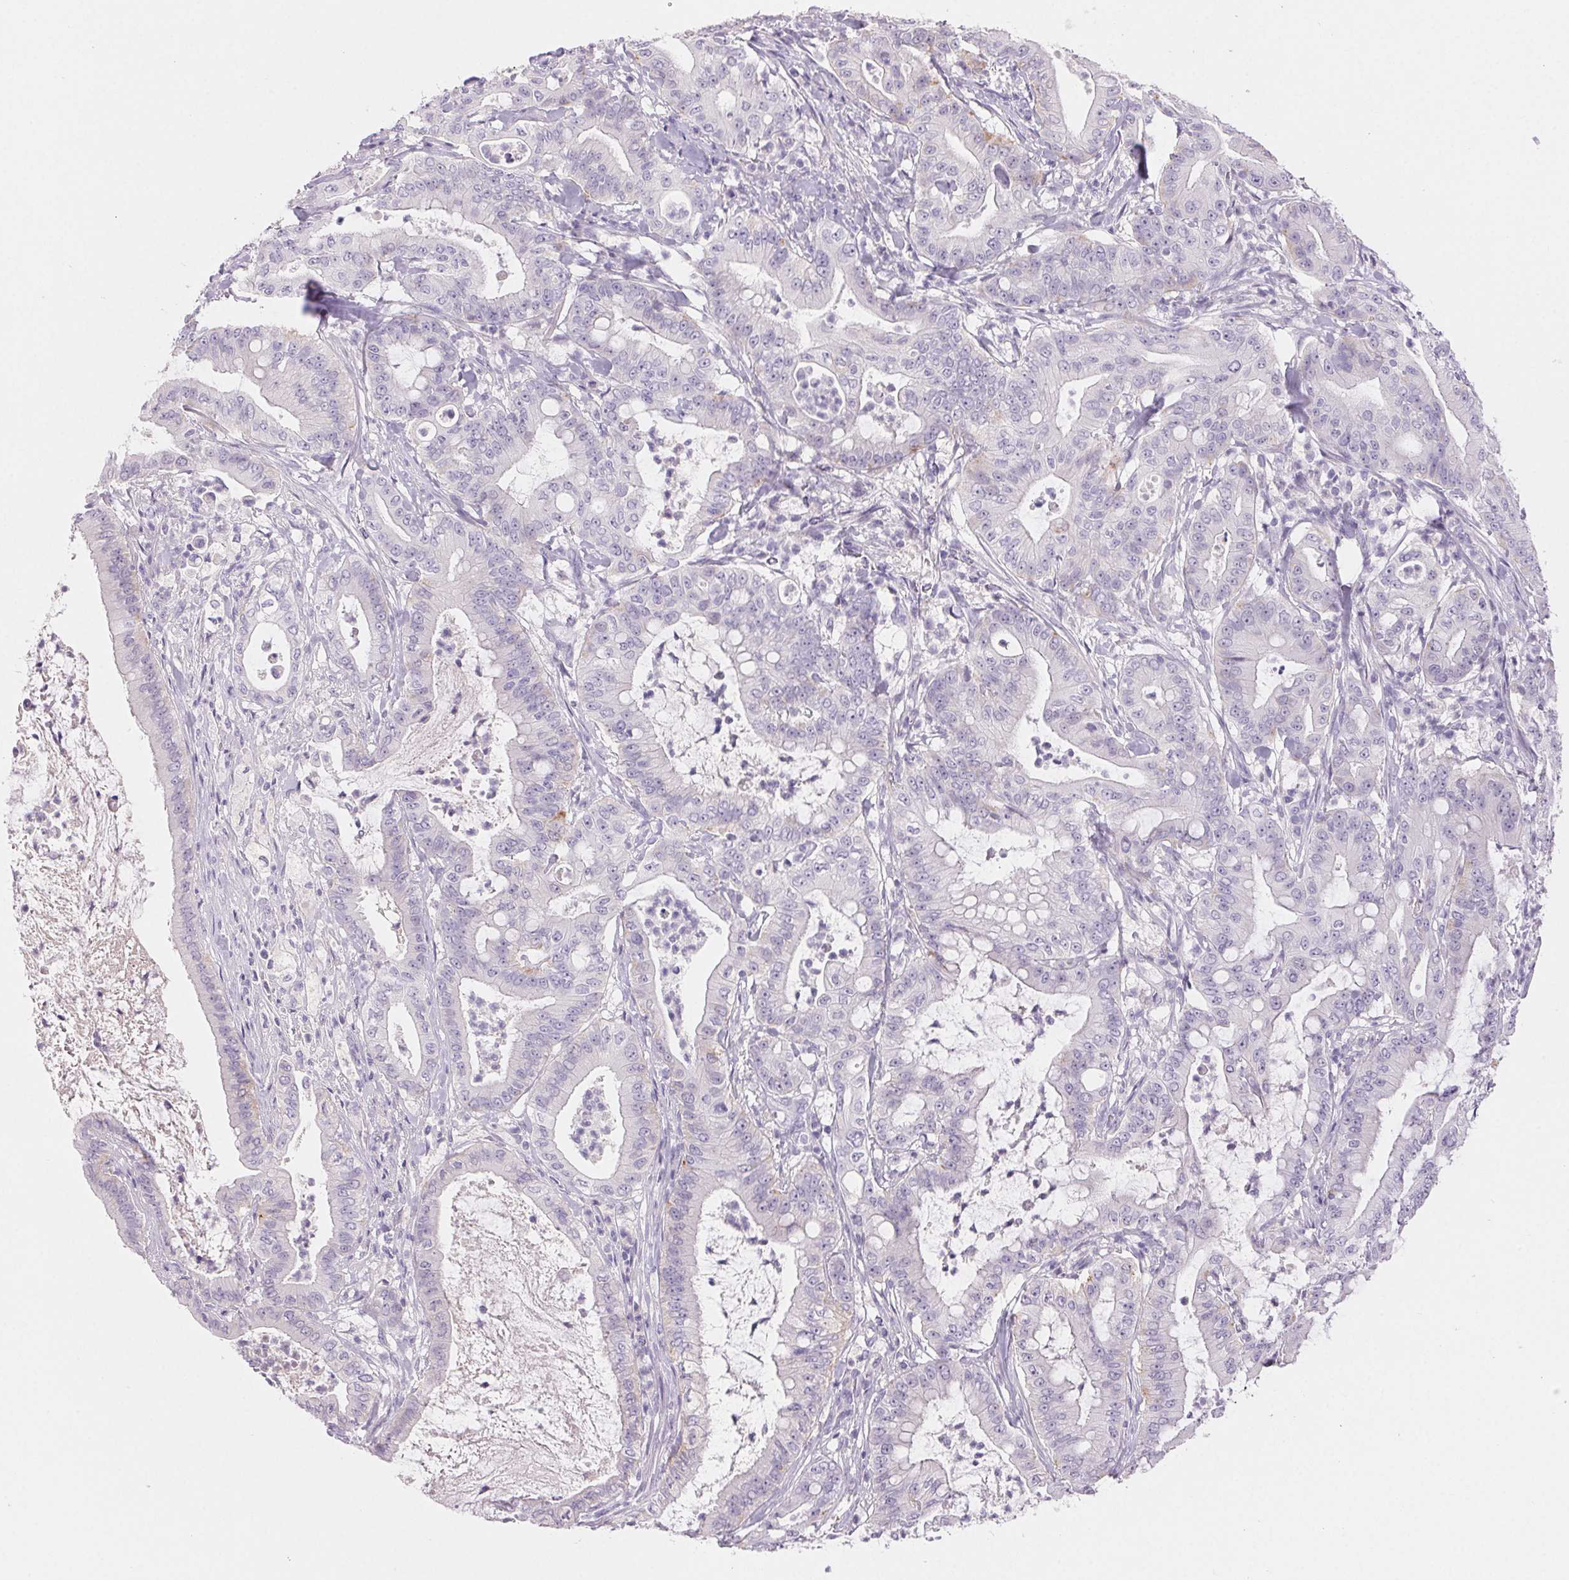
{"staining": {"intensity": "negative", "quantity": "none", "location": "none"}, "tissue": "pancreatic cancer", "cell_type": "Tumor cells", "image_type": "cancer", "snomed": [{"axis": "morphology", "description": "Adenocarcinoma, NOS"}, {"axis": "topography", "description": "Pancreas"}], "caption": "IHC photomicrograph of human adenocarcinoma (pancreatic) stained for a protein (brown), which exhibits no positivity in tumor cells.", "gene": "BPIFB2", "patient": {"sex": "male", "age": 71}}